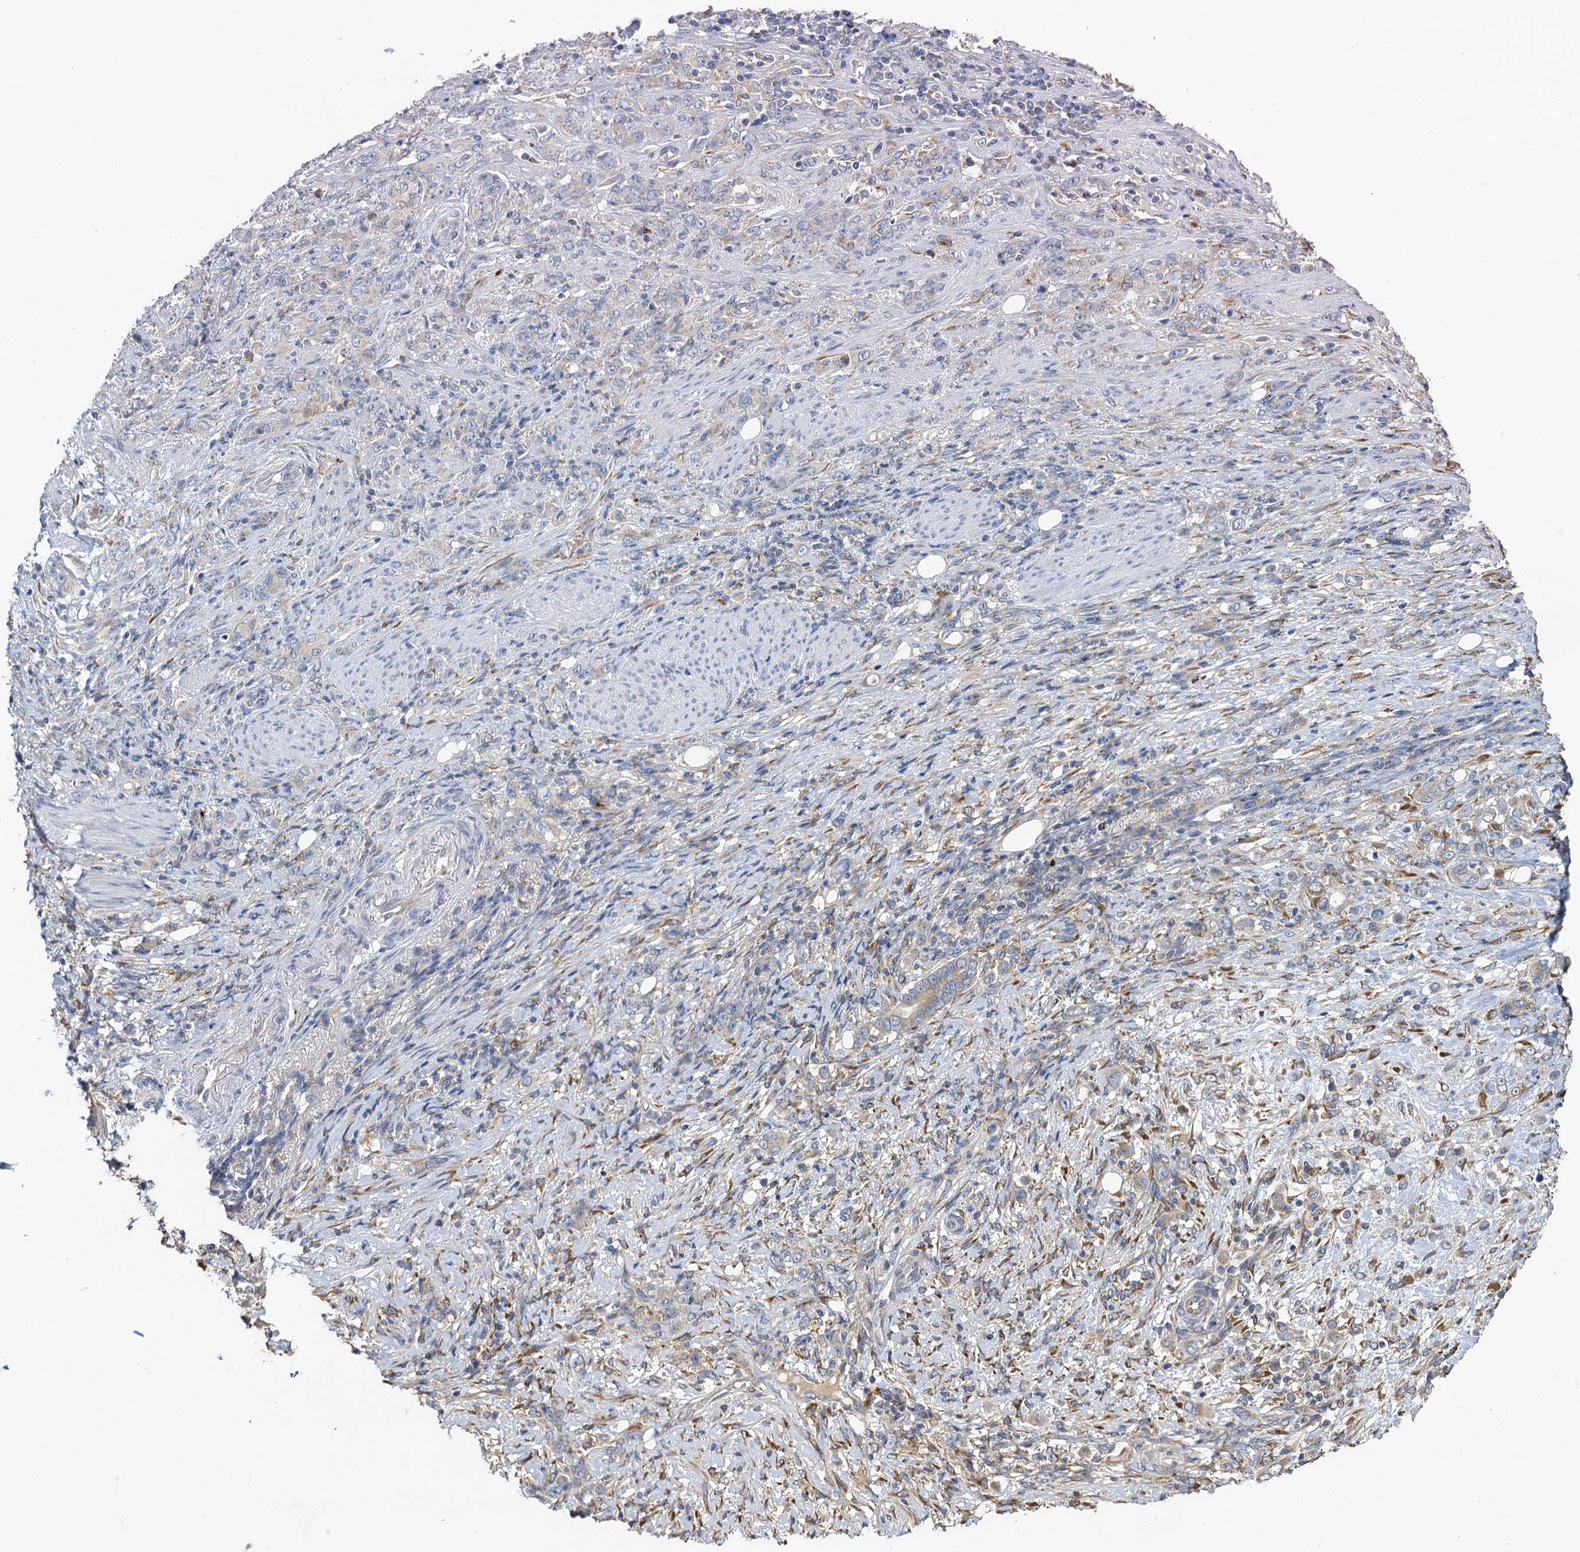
{"staining": {"intensity": "weak", "quantity": "<25%", "location": "cytoplasmic/membranous"}, "tissue": "stomach cancer", "cell_type": "Tumor cells", "image_type": "cancer", "snomed": [{"axis": "morphology", "description": "Adenocarcinoma, NOS"}, {"axis": "topography", "description": "Stomach"}], "caption": "Stomach cancer was stained to show a protein in brown. There is no significant staining in tumor cells.", "gene": "NKAPD1", "patient": {"sex": "female", "age": 79}}